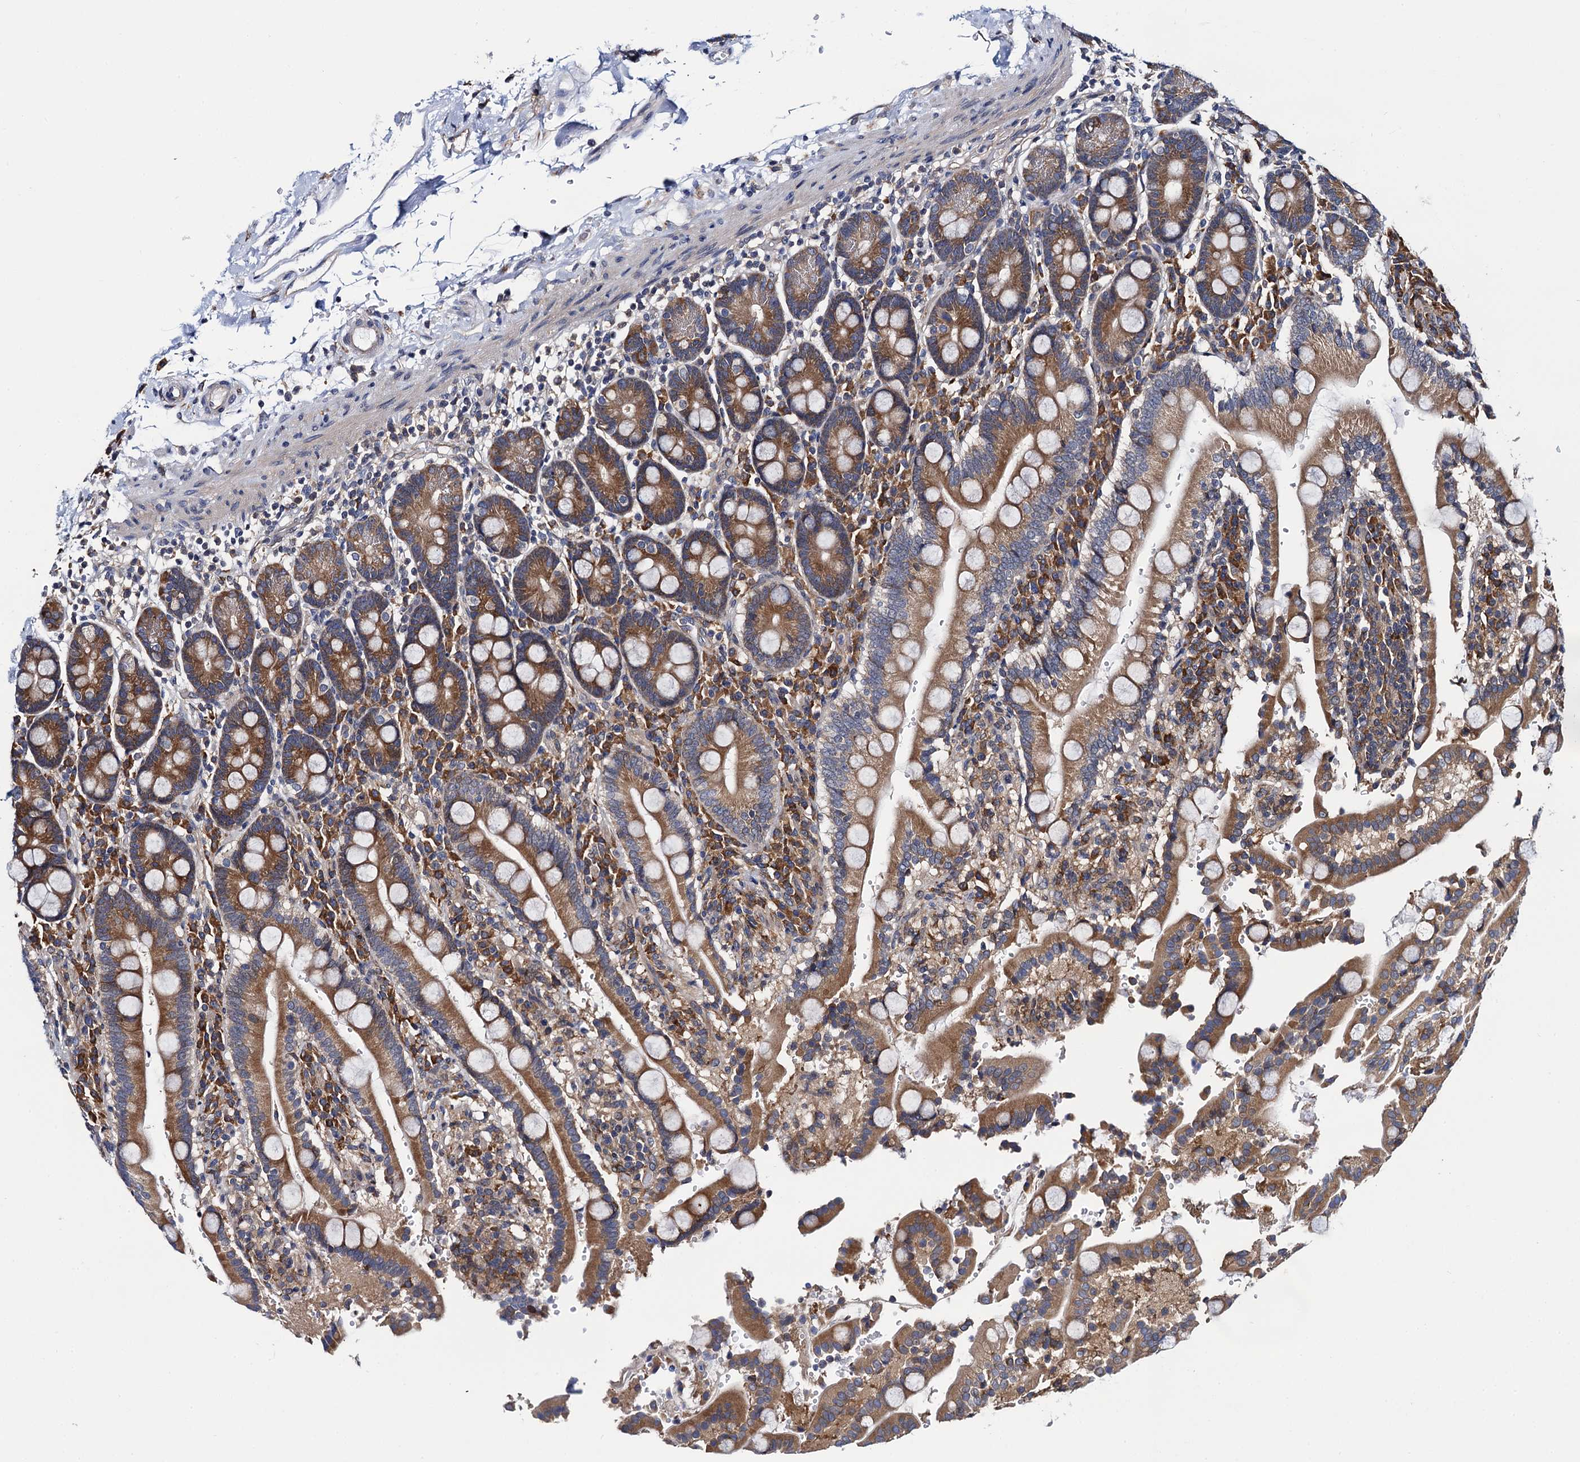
{"staining": {"intensity": "moderate", "quantity": ">75%", "location": "cytoplasmic/membranous"}, "tissue": "duodenum", "cell_type": "Glandular cells", "image_type": "normal", "snomed": [{"axis": "morphology", "description": "Normal tissue, NOS"}, {"axis": "topography", "description": "Small intestine, NOS"}], "caption": "Duodenum stained with IHC displays moderate cytoplasmic/membranous staining in about >75% of glandular cells. (DAB IHC, brown staining for protein, blue staining for nuclei).", "gene": "PGLS", "patient": {"sex": "female", "age": 71}}